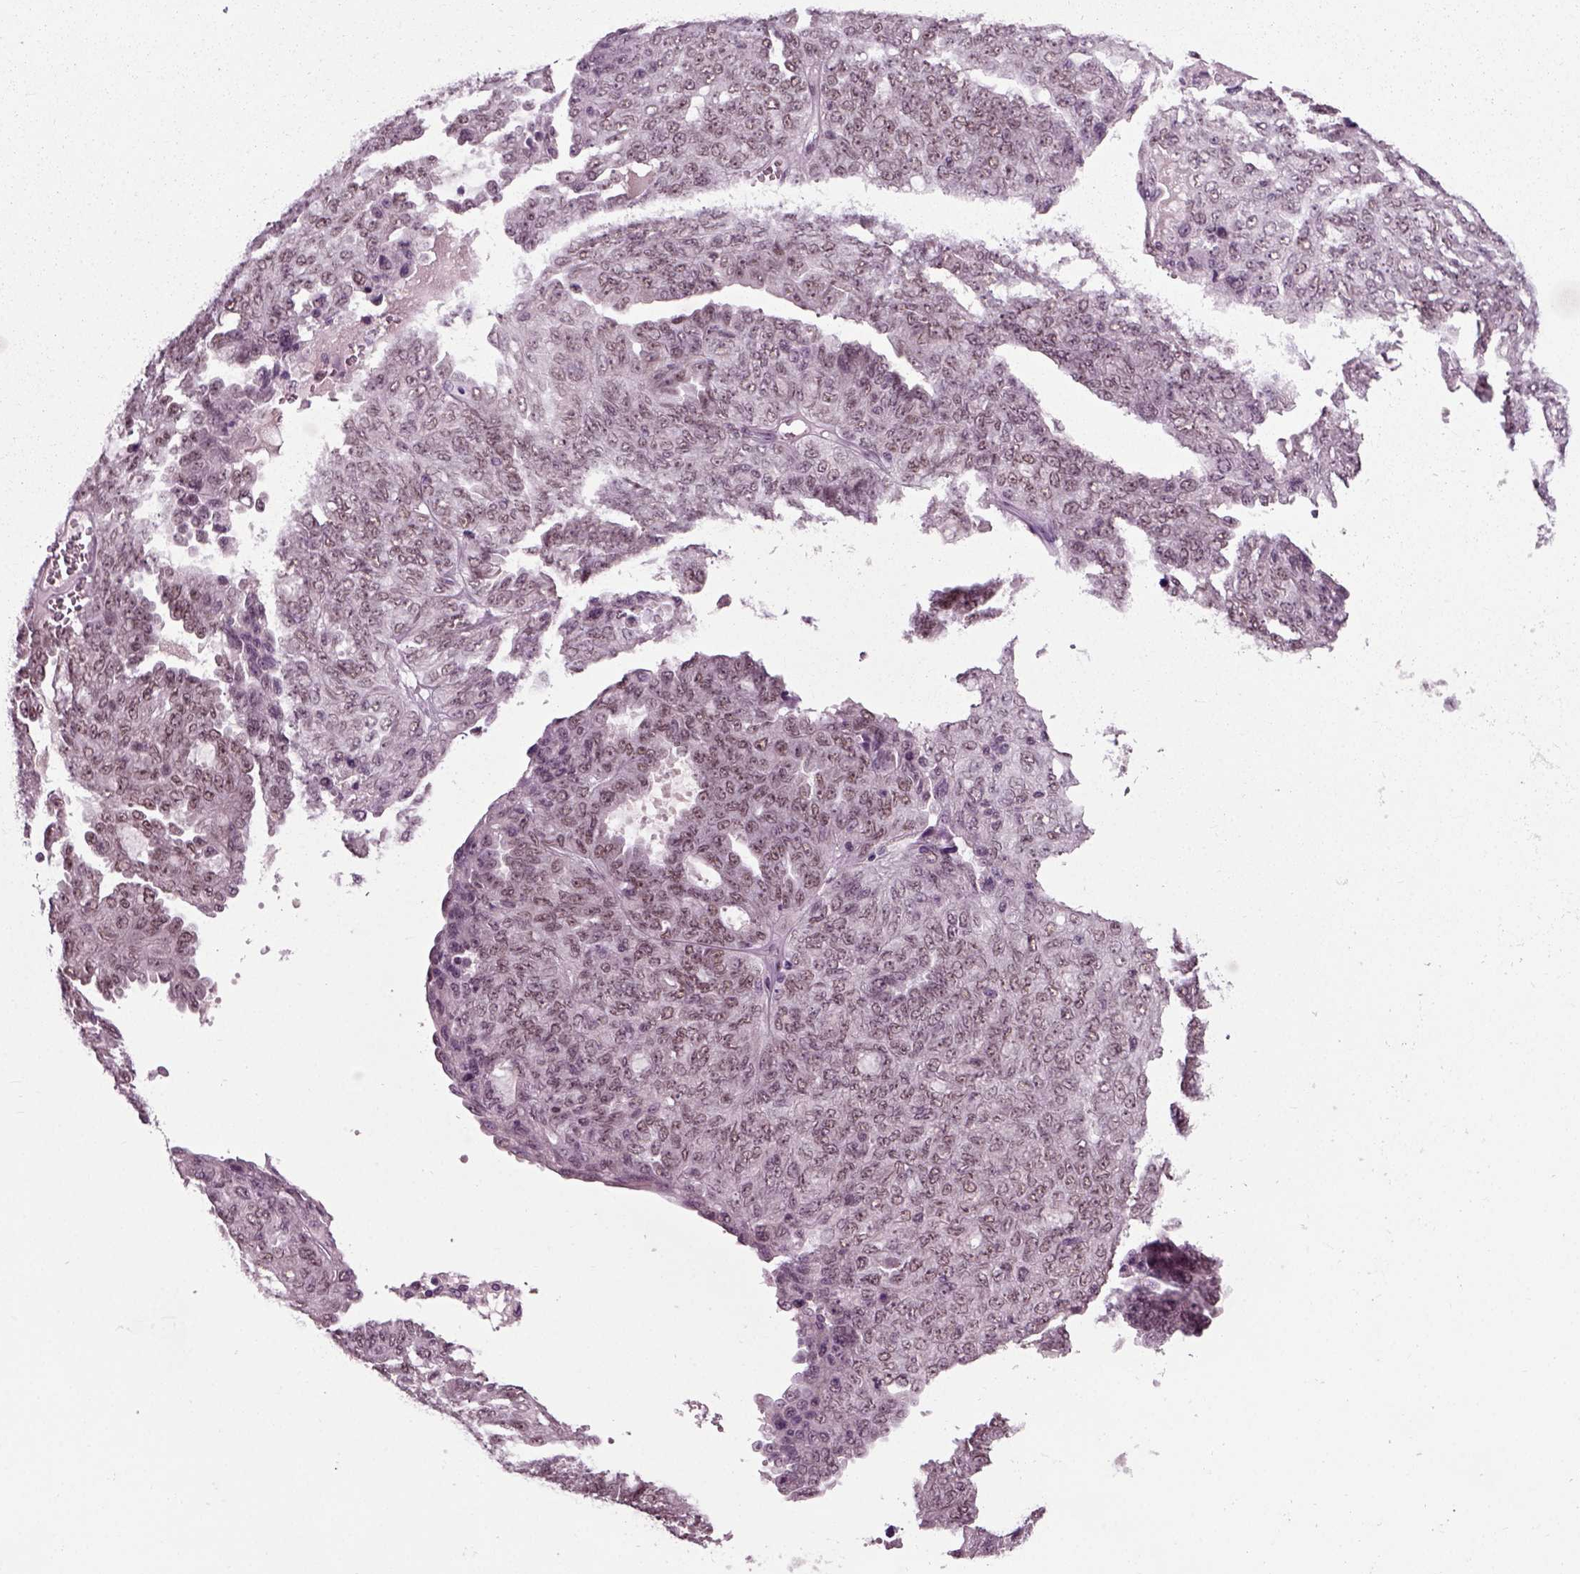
{"staining": {"intensity": "negative", "quantity": "none", "location": "none"}, "tissue": "ovarian cancer", "cell_type": "Tumor cells", "image_type": "cancer", "snomed": [{"axis": "morphology", "description": "Cystadenocarcinoma, serous, NOS"}, {"axis": "topography", "description": "Ovary"}], "caption": "The immunohistochemistry image has no significant expression in tumor cells of ovarian cancer (serous cystadenocarcinoma) tissue. The staining was performed using DAB (3,3'-diaminobenzidine) to visualize the protein expression in brown, while the nuclei were stained in blue with hematoxylin (Magnification: 20x).", "gene": "RCOR3", "patient": {"sex": "female", "age": 71}}